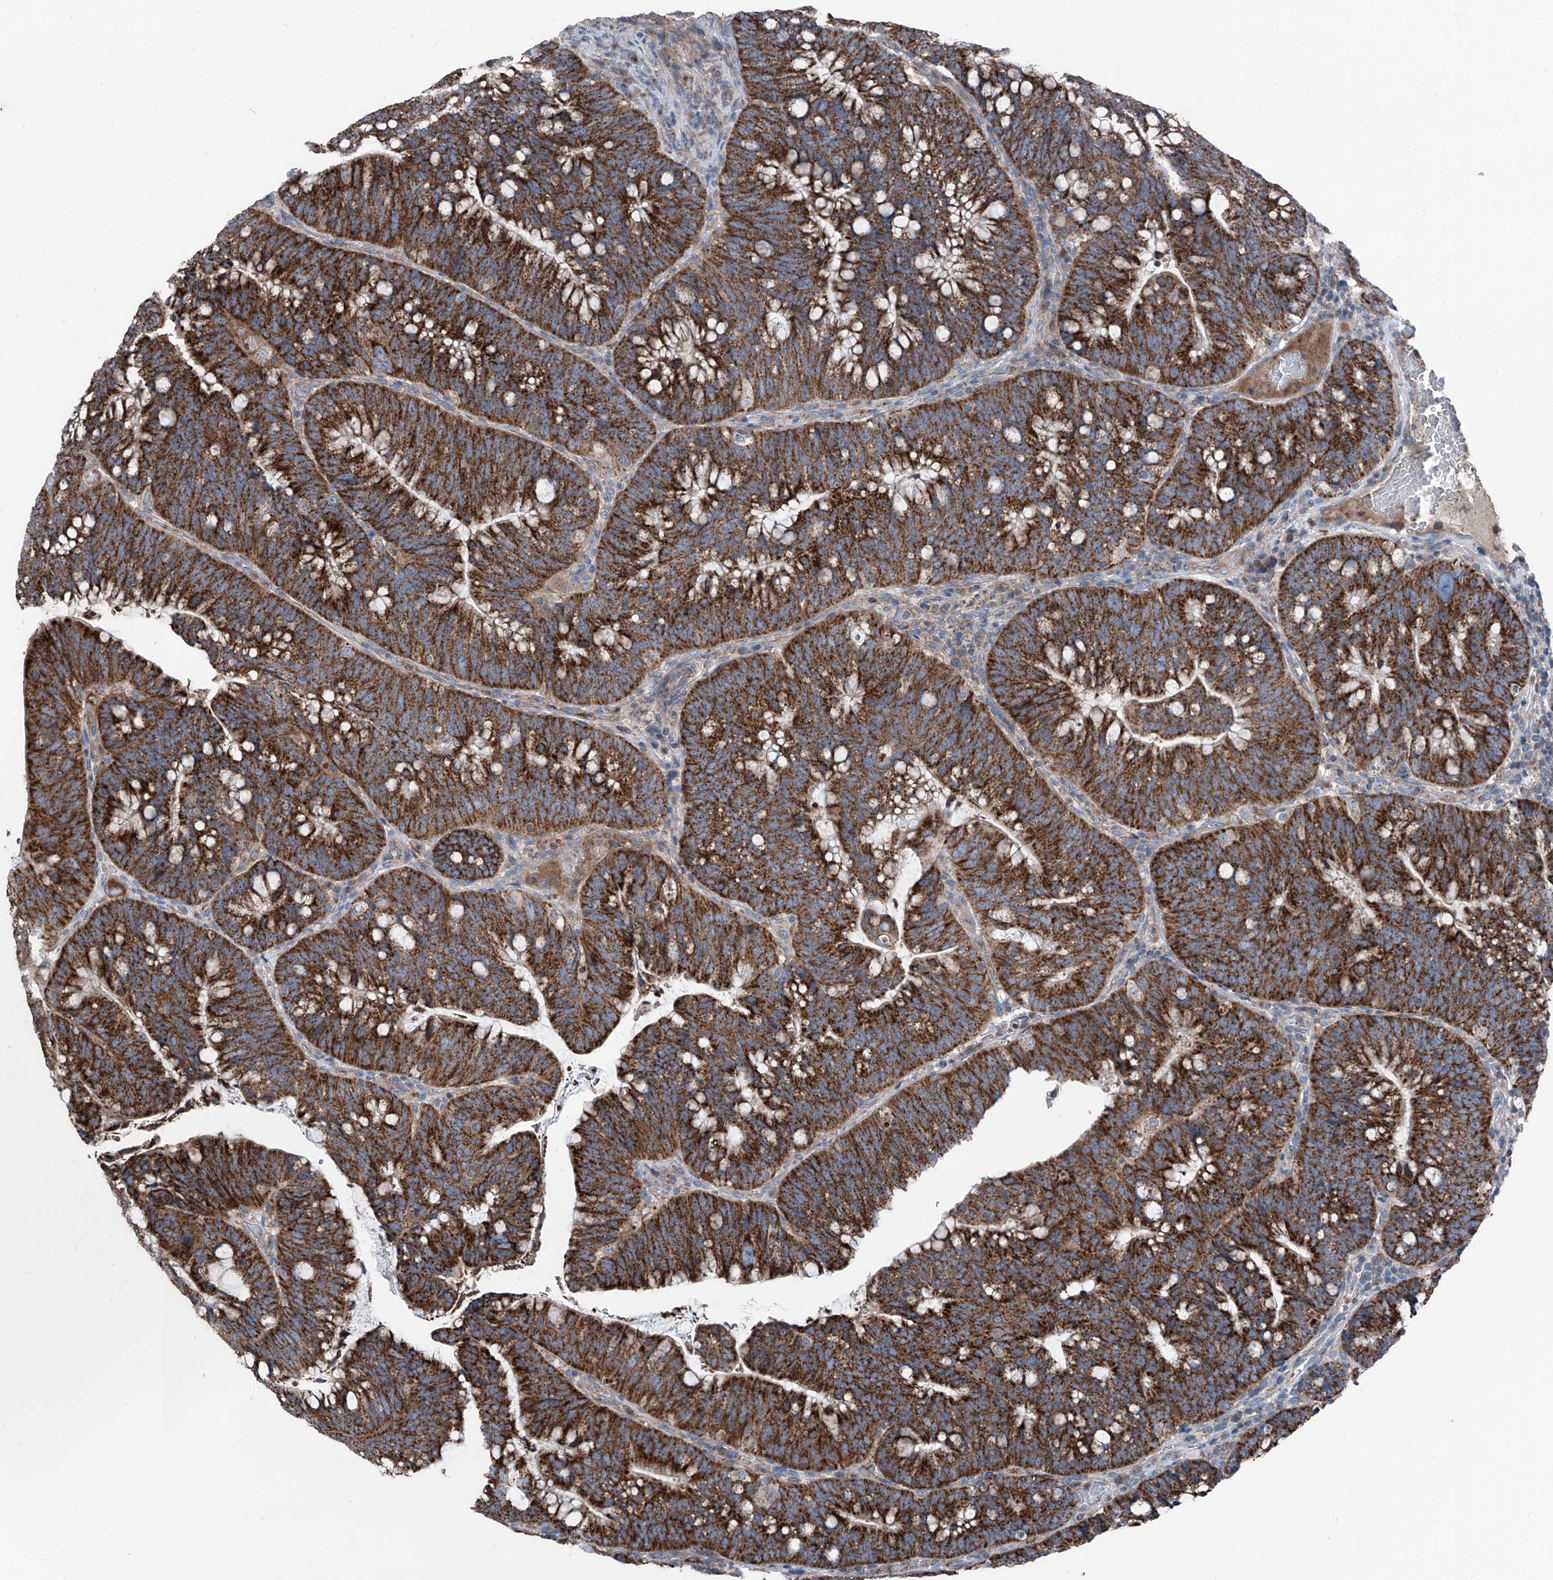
{"staining": {"intensity": "strong", "quantity": ">75%", "location": "cytoplasmic/membranous"}, "tissue": "colorectal cancer", "cell_type": "Tumor cells", "image_type": "cancer", "snomed": [{"axis": "morphology", "description": "Adenocarcinoma, NOS"}, {"axis": "topography", "description": "Colon"}], "caption": "Protein expression analysis of adenocarcinoma (colorectal) reveals strong cytoplasmic/membranous positivity in approximately >75% of tumor cells.", "gene": "GPAT3", "patient": {"sex": "female", "age": 66}}